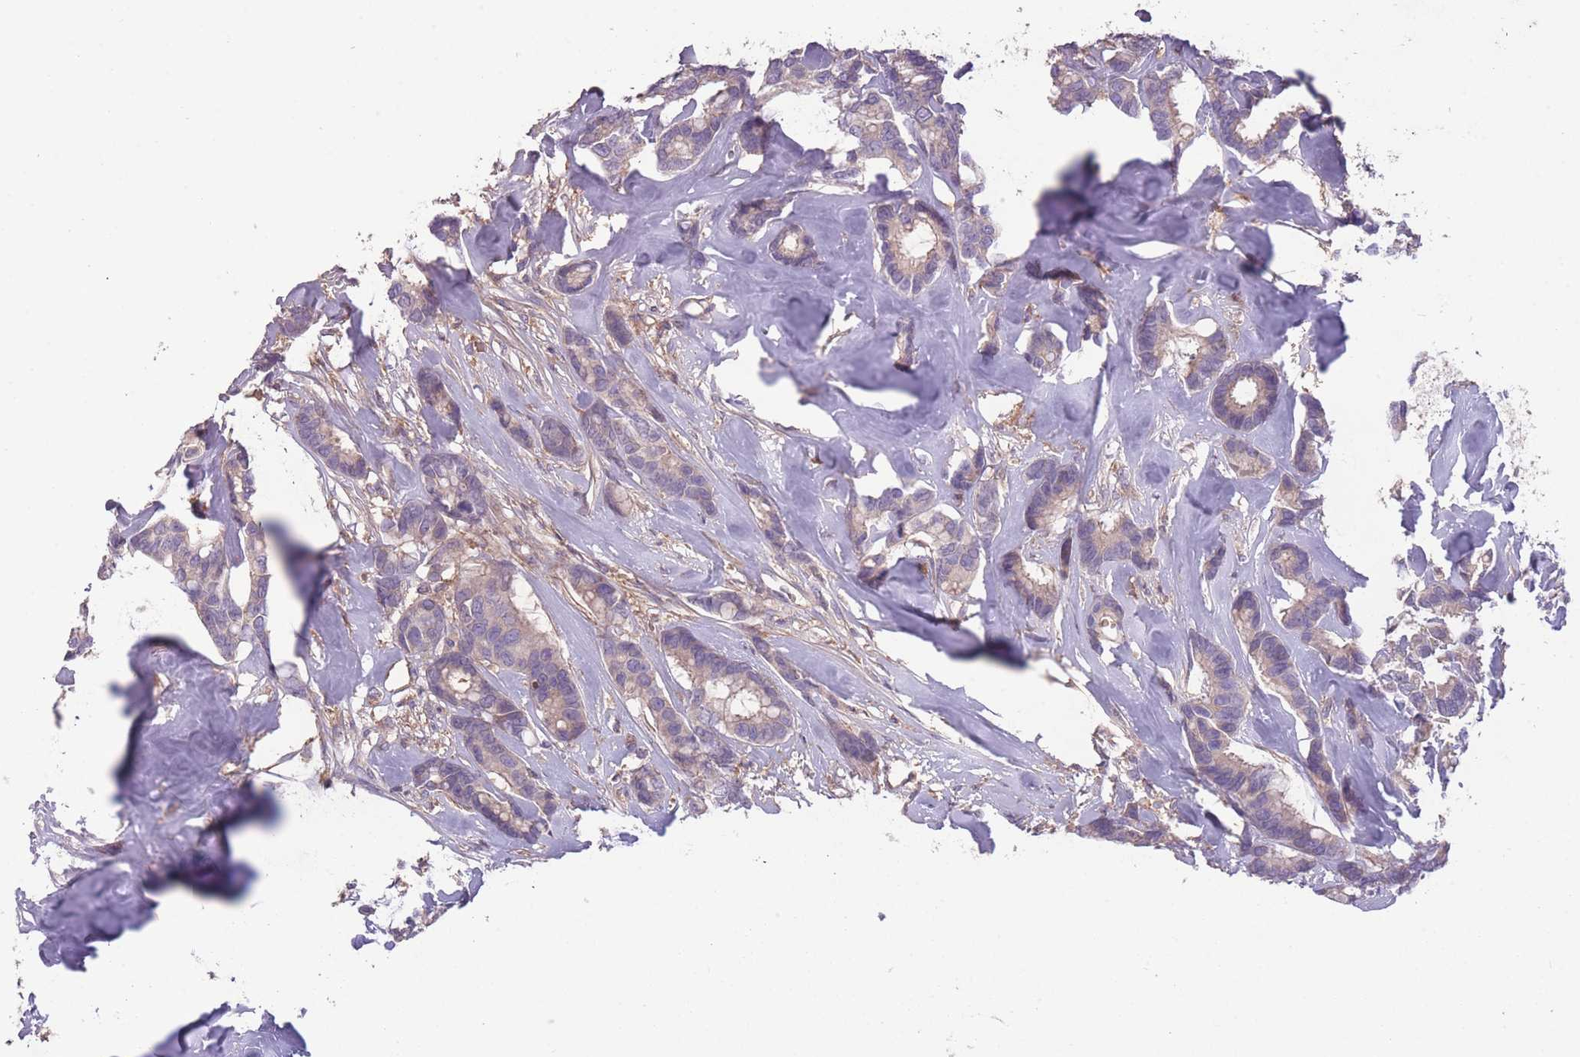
{"staining": {"intensity": "weak", "quantity": "<25%", "location": "cytoplasmic/membranous"}, "tissue": "breast cancer", "cell_type": "Tumor cells", "image_type": "cancer", "snomed": [{"axis": "morphology", "description": "Duct carcinoma"}, {"axis": "topography", "description": "Breast"}], "caption": "A high-resolution image shows immunohistochemistry (IHC) staining of breast cancer, which shows no significant expression in tumor cells.", "gene": "OR2V2", "patient": {"sex": "female", "age": 87}}